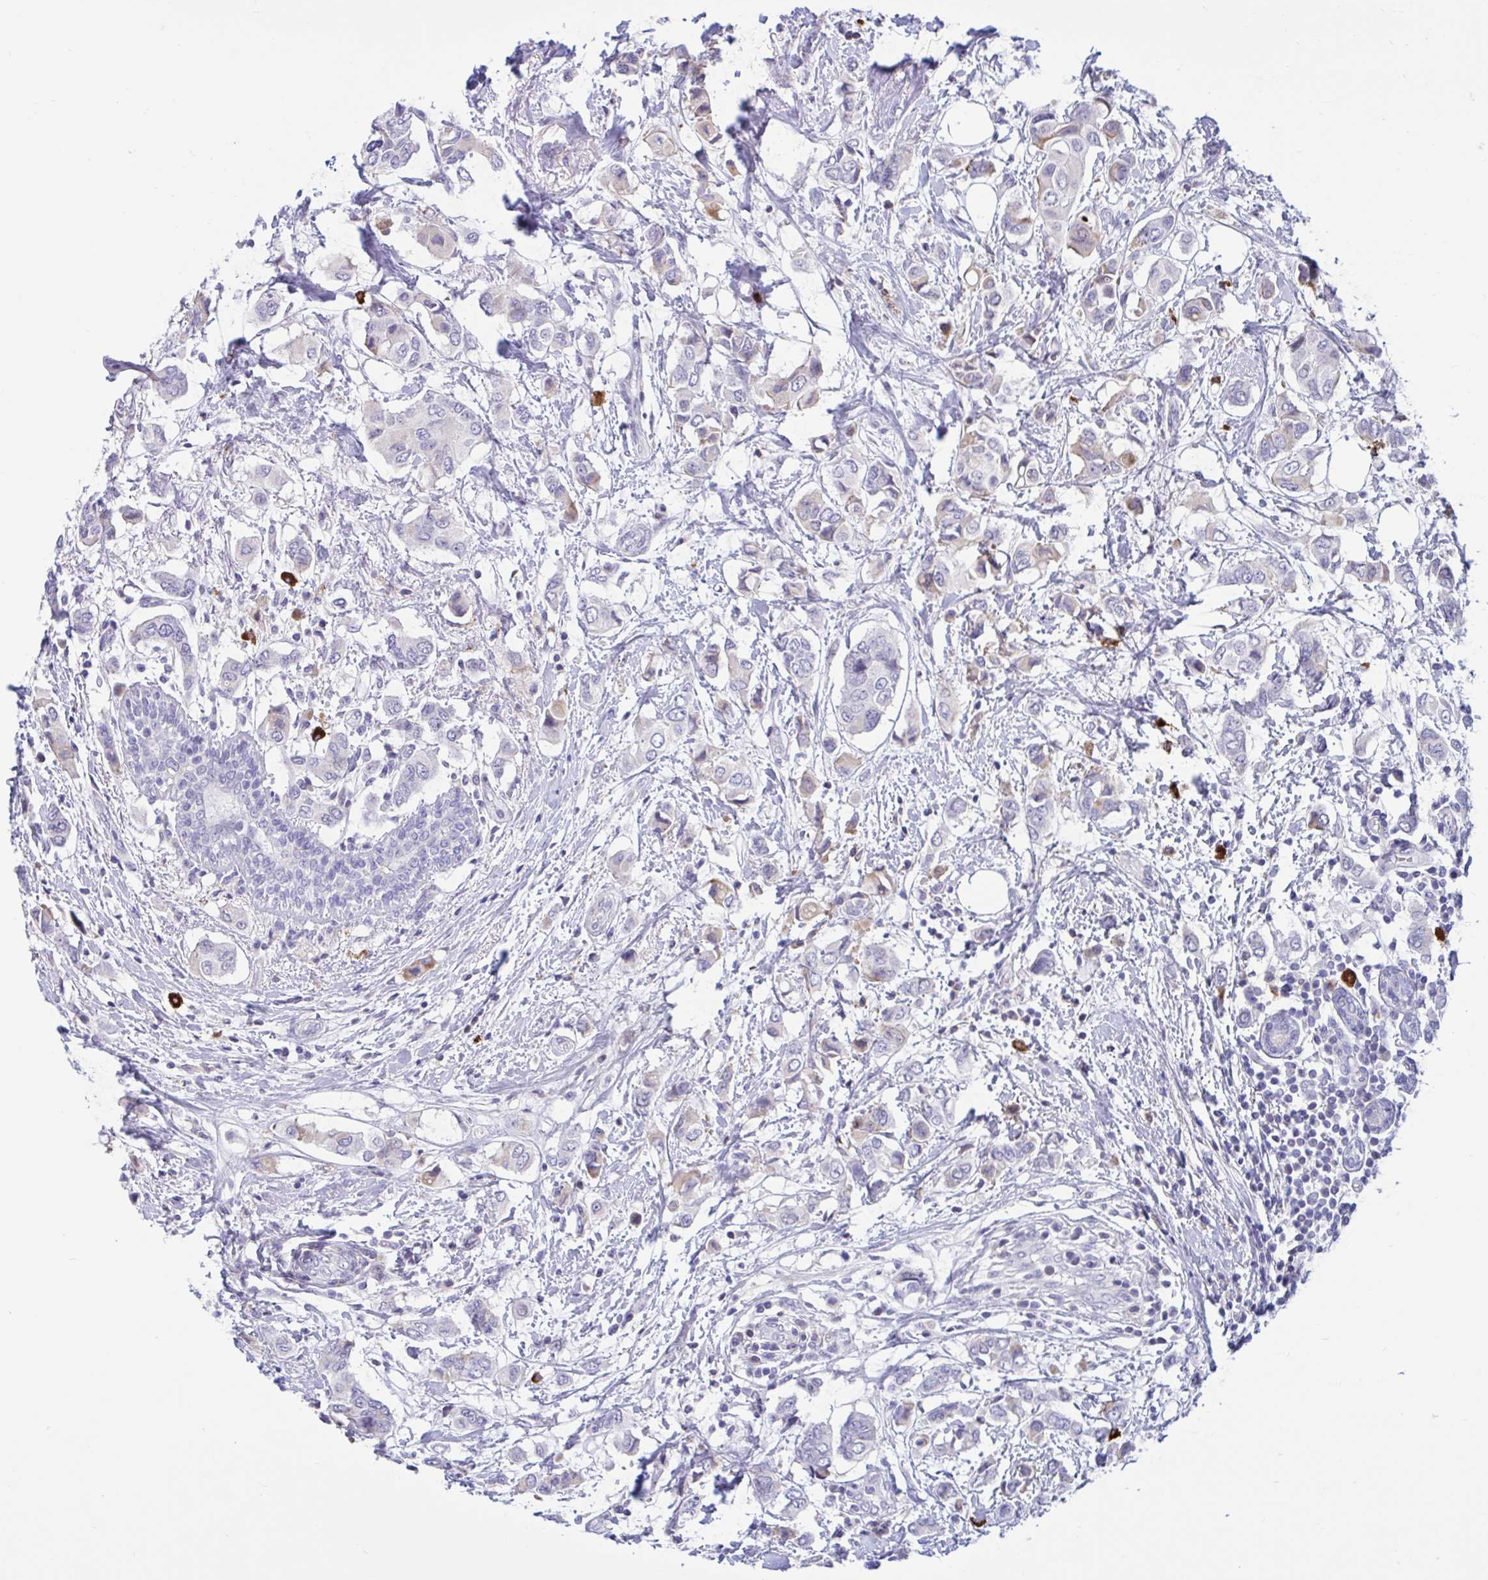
{"staining": {"intensity": "weak", "quantity": "<25%", "location": "cytoplasmic/membranous"}, "tissue": "breast cancer", "cell_type": "Tumor cells", "image_type": "cancer", "snomed": [{"axis": "morphology", "description": "Lobular carcinoma"}, {"axis": "topography", "description": "Breast"}], "caption": "Human breast cancer (lobular carcinoma) stained for a protein using immunohistochemistry reveals no expression in tumor cells.", "gene": "FAM219B", "patient": {"sex": "female", "age": 51}}